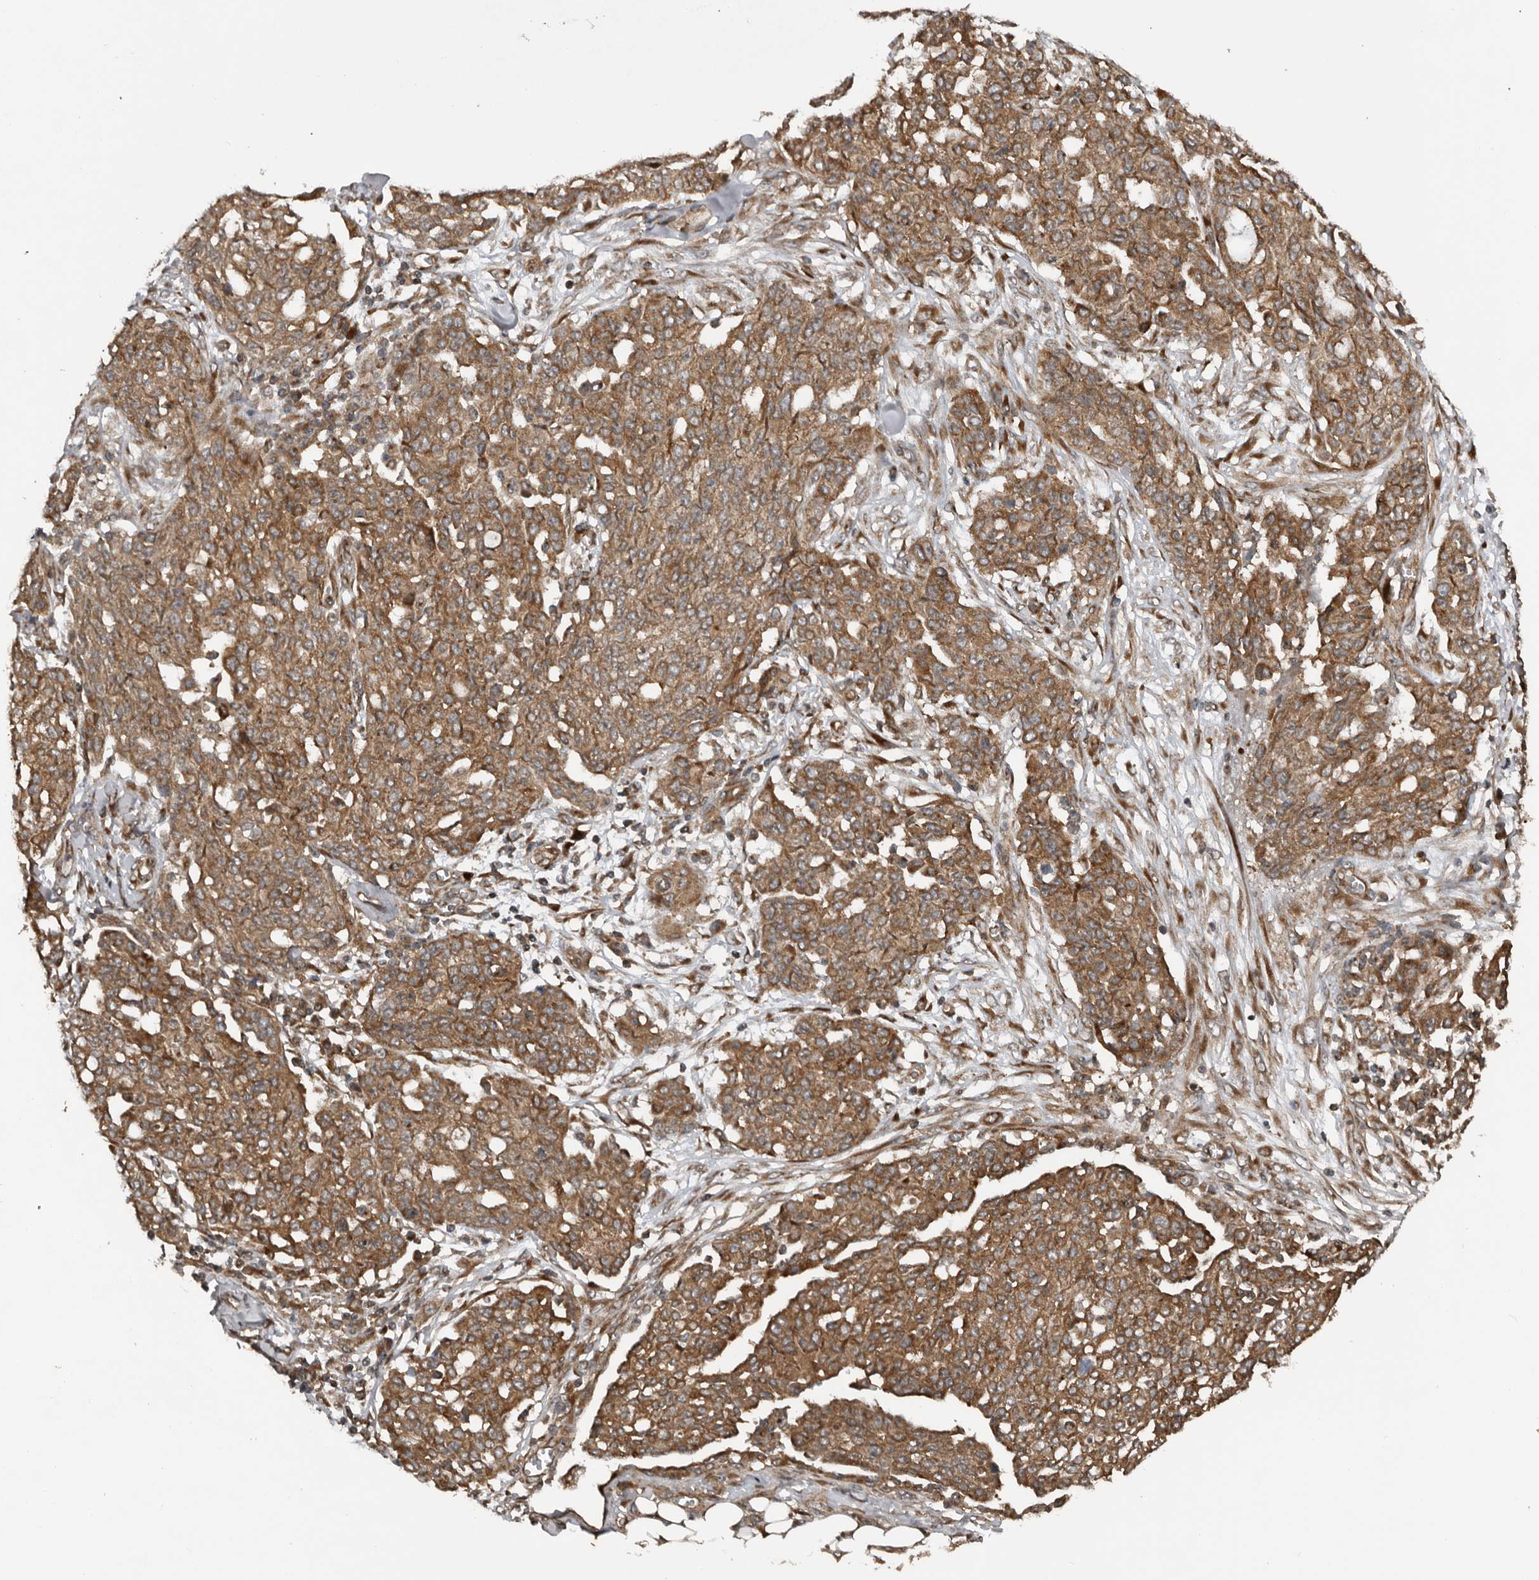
{"staining": {"intensity": "moderate", "quantity": ">75%", "location": "cytoplasmic/membranous"}, "tissue": "ovarian cancer", "cell_type": "Tumor cells", "image_type": "cancer", "snomed": [{"axis": "morphology", "description": "Cystadenocarcinoma, serous, NOS"}, {"axis": "topography", "description": "Soft tissue"}, {"axis": "topography", "description": "Ovary"}], "caption": "Immunohistochemical staining of ovarian cancer (serous cystadenocarcinoma) displays medium levels of moderate cytoplasmic/membranous protein positivity in about >75% of tumor cells.", "gene": "CCDC190", "patient": {"sex": "female", "age": 57}}